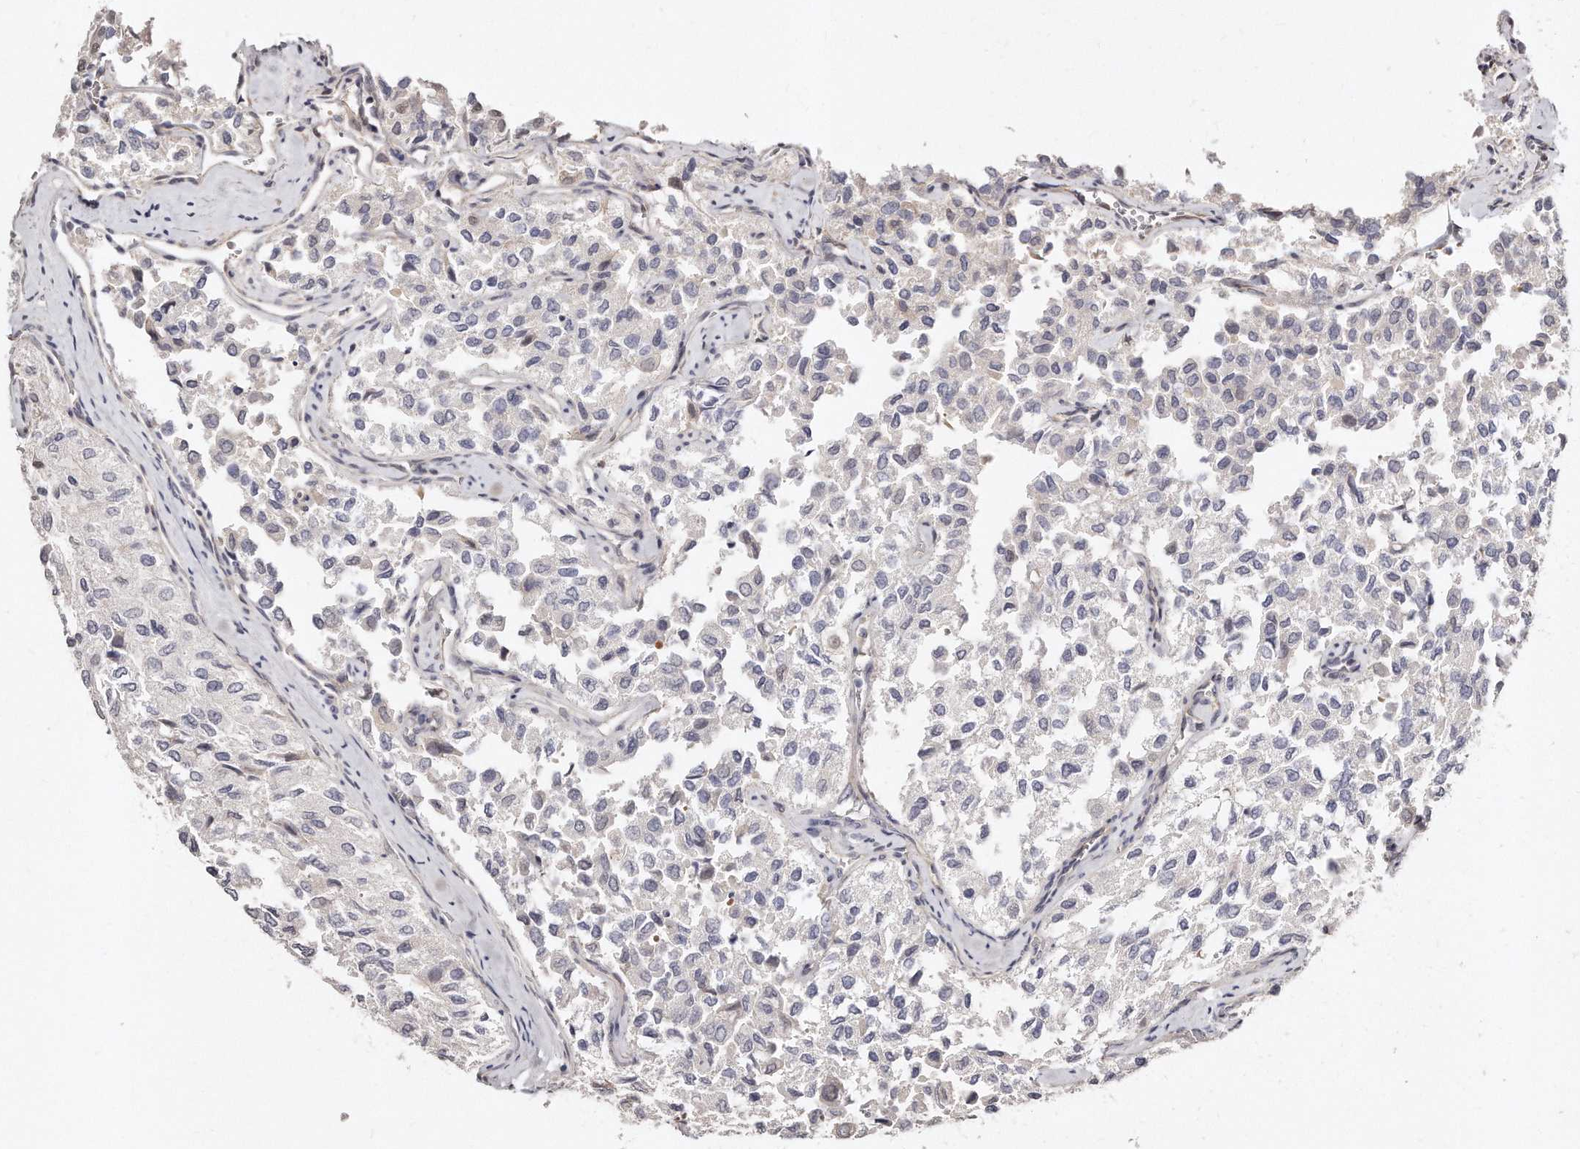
{"staining": {"intensity": "negative", "quantity": "none", "location": "none"}, "tissue": "thyroid cancer", "cell_type": "Tumor cells", "image_type": "cancer", "snomed": [{"axis": "morphology", "description": "Follicular adenoma carcinoma, NOS"}, {"axis": "topography", "description": "Thyroid gland"}], "caption": "Follicular adenoma carcinoma (thyroid) stained for a protein using immunohistochemistry (IHC) demonstrates no expression tumor cells.", "gene": "CASZ1", "patient": {"sex": "male", "age": 75}}